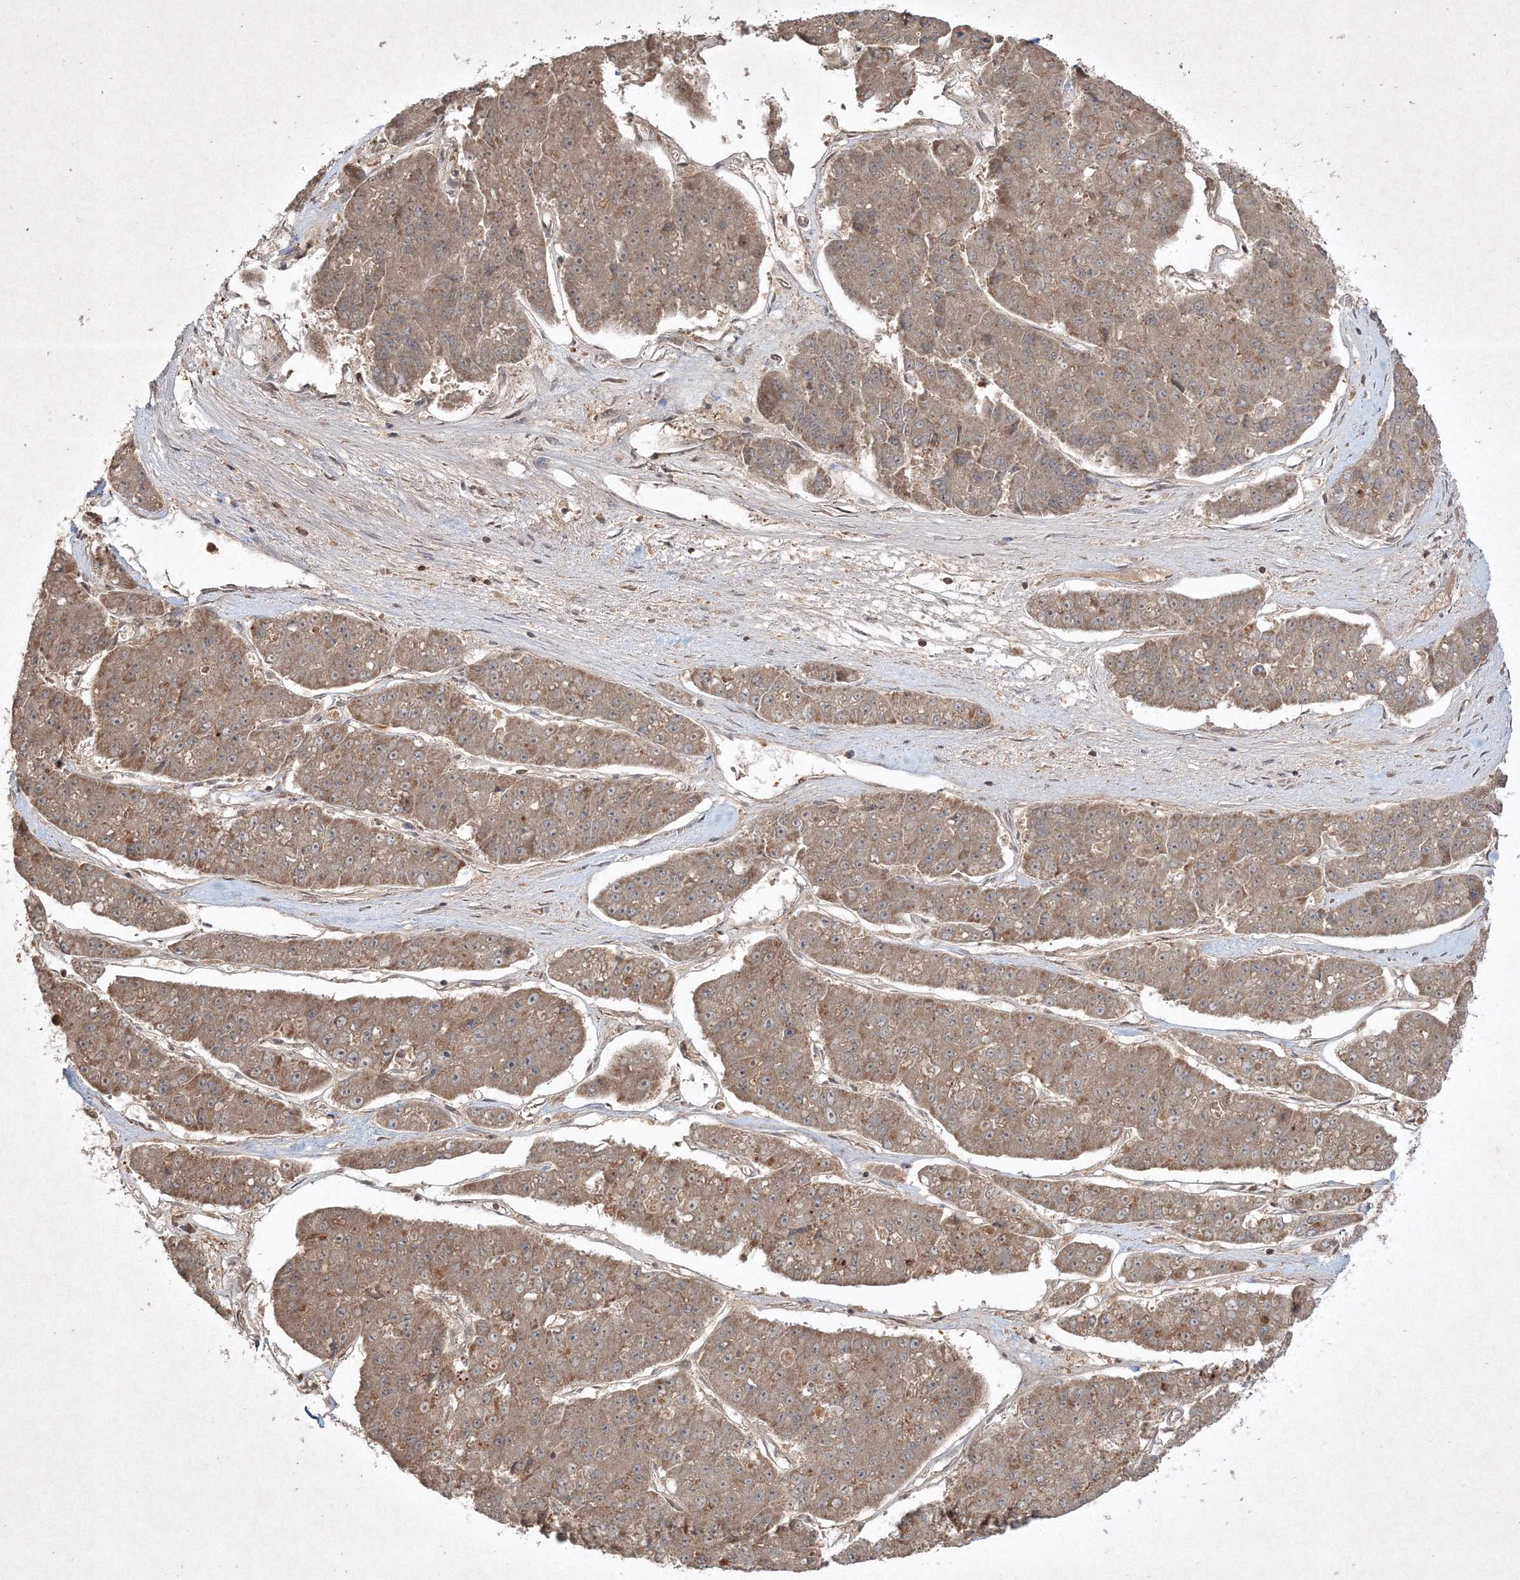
{"staining": {"intensity": "moderate", "quantity": ">75%", "location": "cytoplasmic/membranous"}, "tissue": "pancreatic cancer", "cell_type": "Tumor cells", "image_type": "cancer", "snomed": [{"axis": "morphology", "description": "Adenocarcinoma, NOS"}, {"axis": "topography", "description": "Pancreas"}], "caption": "The immunohistochemical stain highlights moderate cytoplasmic/membranous expression in tumor cells of pancreatic cancer (adenocarcinoma) tissue.", "gene": "PLTP", "patient": {"sex": "male", "age": 50}}